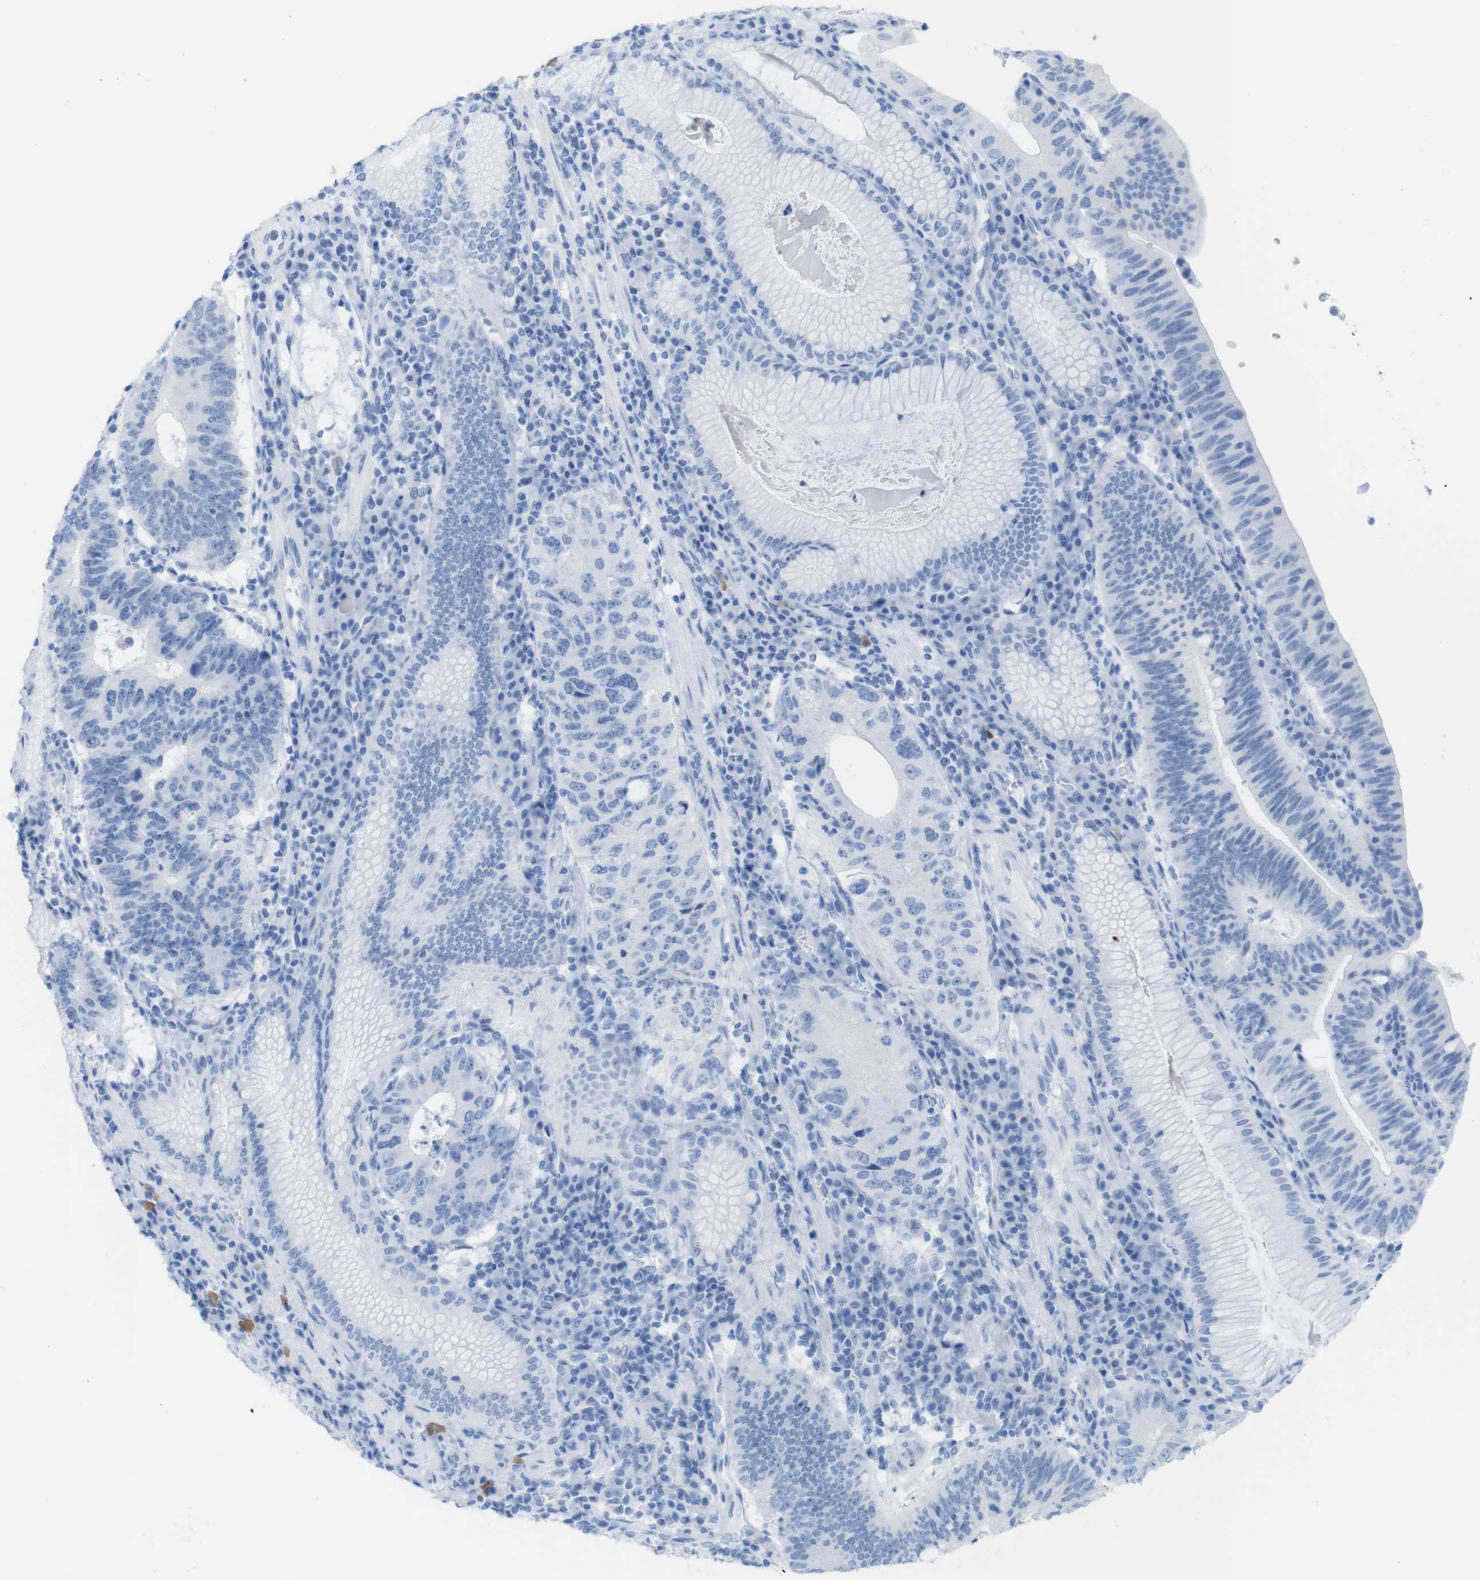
{"staining": {"intensity": "negative", "quantity": "none", "location": "none"}, "tissue": "stomach cancer", "cell_type": "Tumor cells", "image_type": "cancer", "snomed": [{"axis": "morphology", "description": "Adenocarcinoma, NOS"}, {"axis": "topography", "description": "Stomach"}], "caption": "Immunohistochemistry (IHC) micrograph of human stomach cancer stained for a protein (brown), which demonstrates no staining in tumor cells.", "gene": "MYH7", "patient": {"sex": "male", "age": 59}}